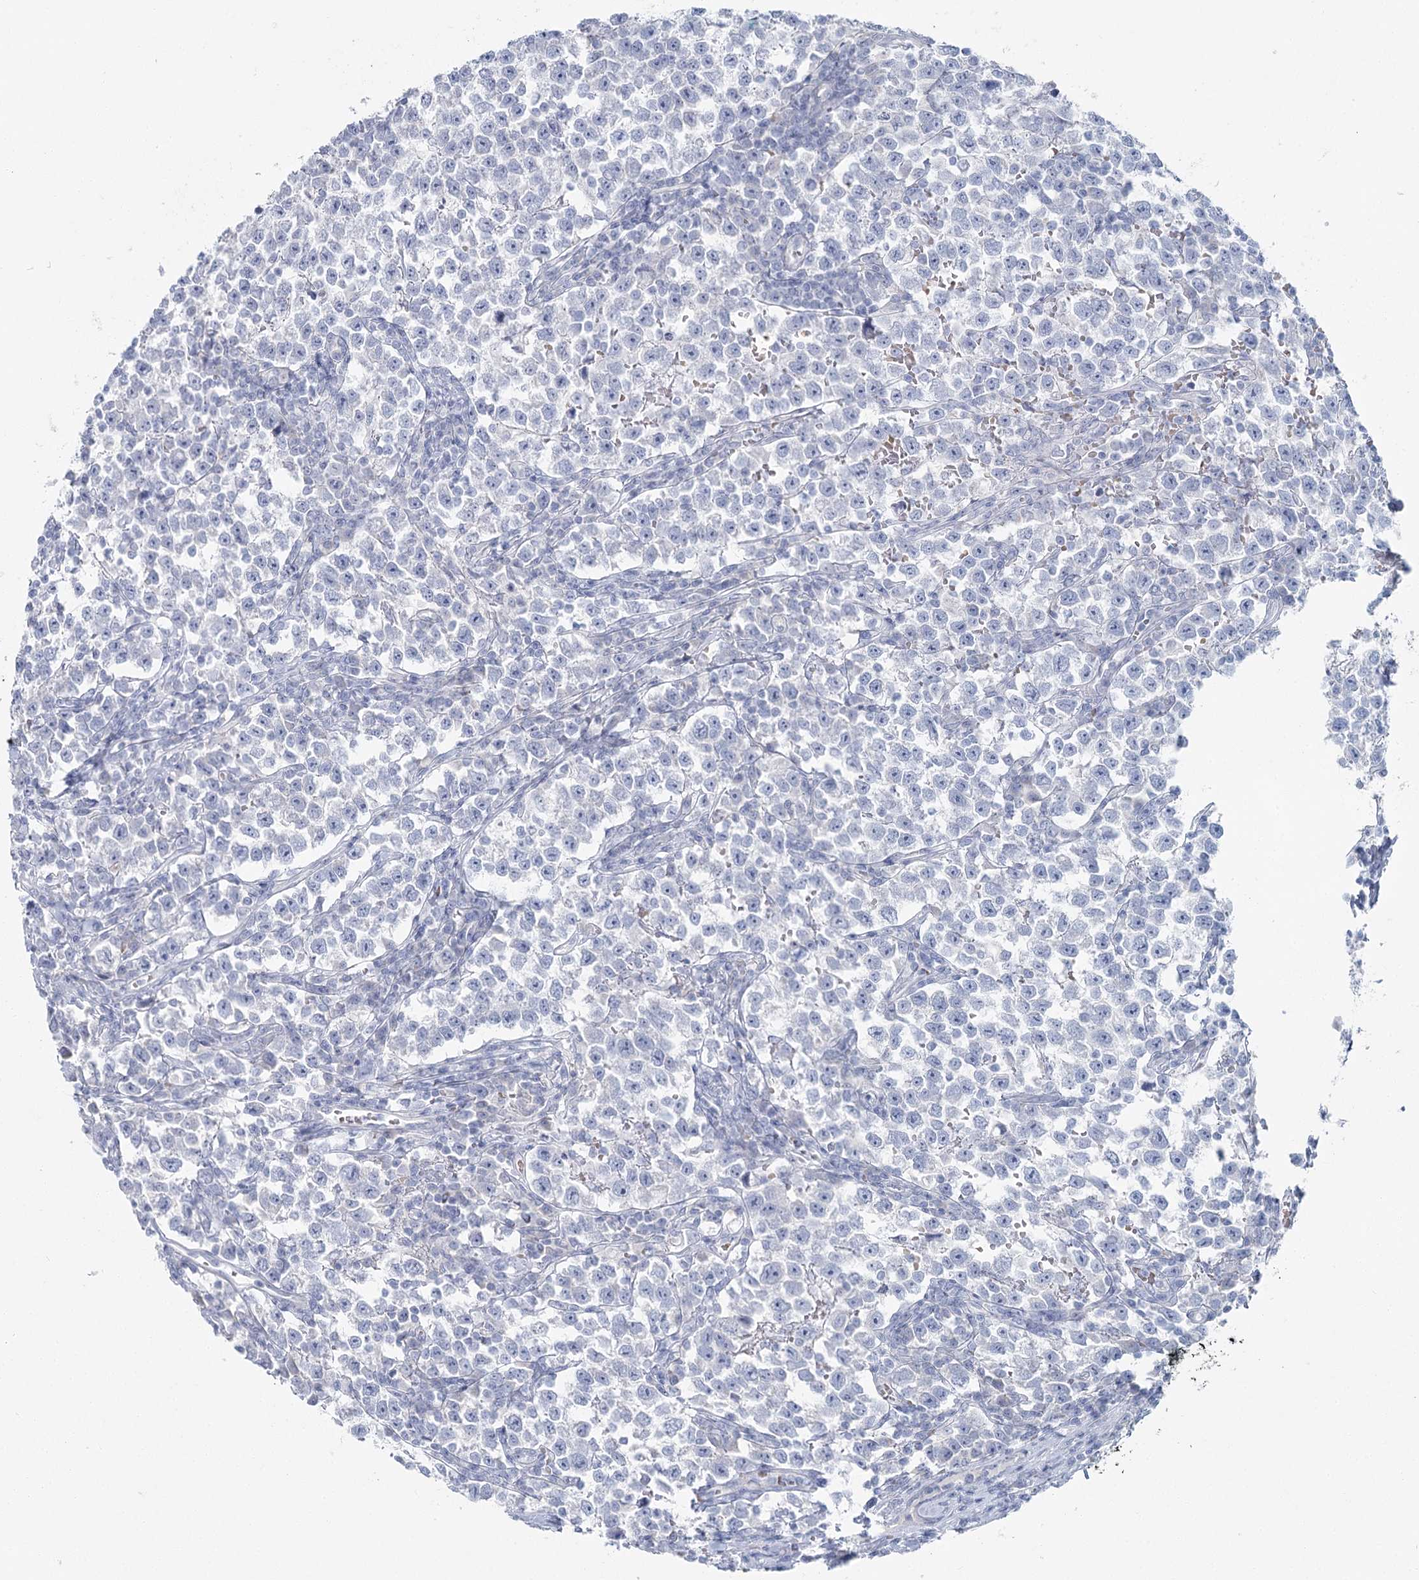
{"staining": {"intensity": "negative", "quantity": "none", "location": "none"}, "tissue": "testis cancer", "cell_type": "Tumor cells", "image_type": "cancer", "snomed": [{"axis": "morphology", "description": "Normal tissue, NOS"}, {"axis": "morphology", "description": "Seminoma, NOS"}, {"axis": "topography", "description": "Testis"}], "caption": "Immunohistochemistry (IHC) photomicrograph of neoplastic tissue: human testis cancer (seminoma) stained with DAB (3,3'-diaminobenzidine) demonstrates no significant protein staining in tumor cells.", "gene": "IFIT5", "patient": {"sex": "male", "age": 43}}